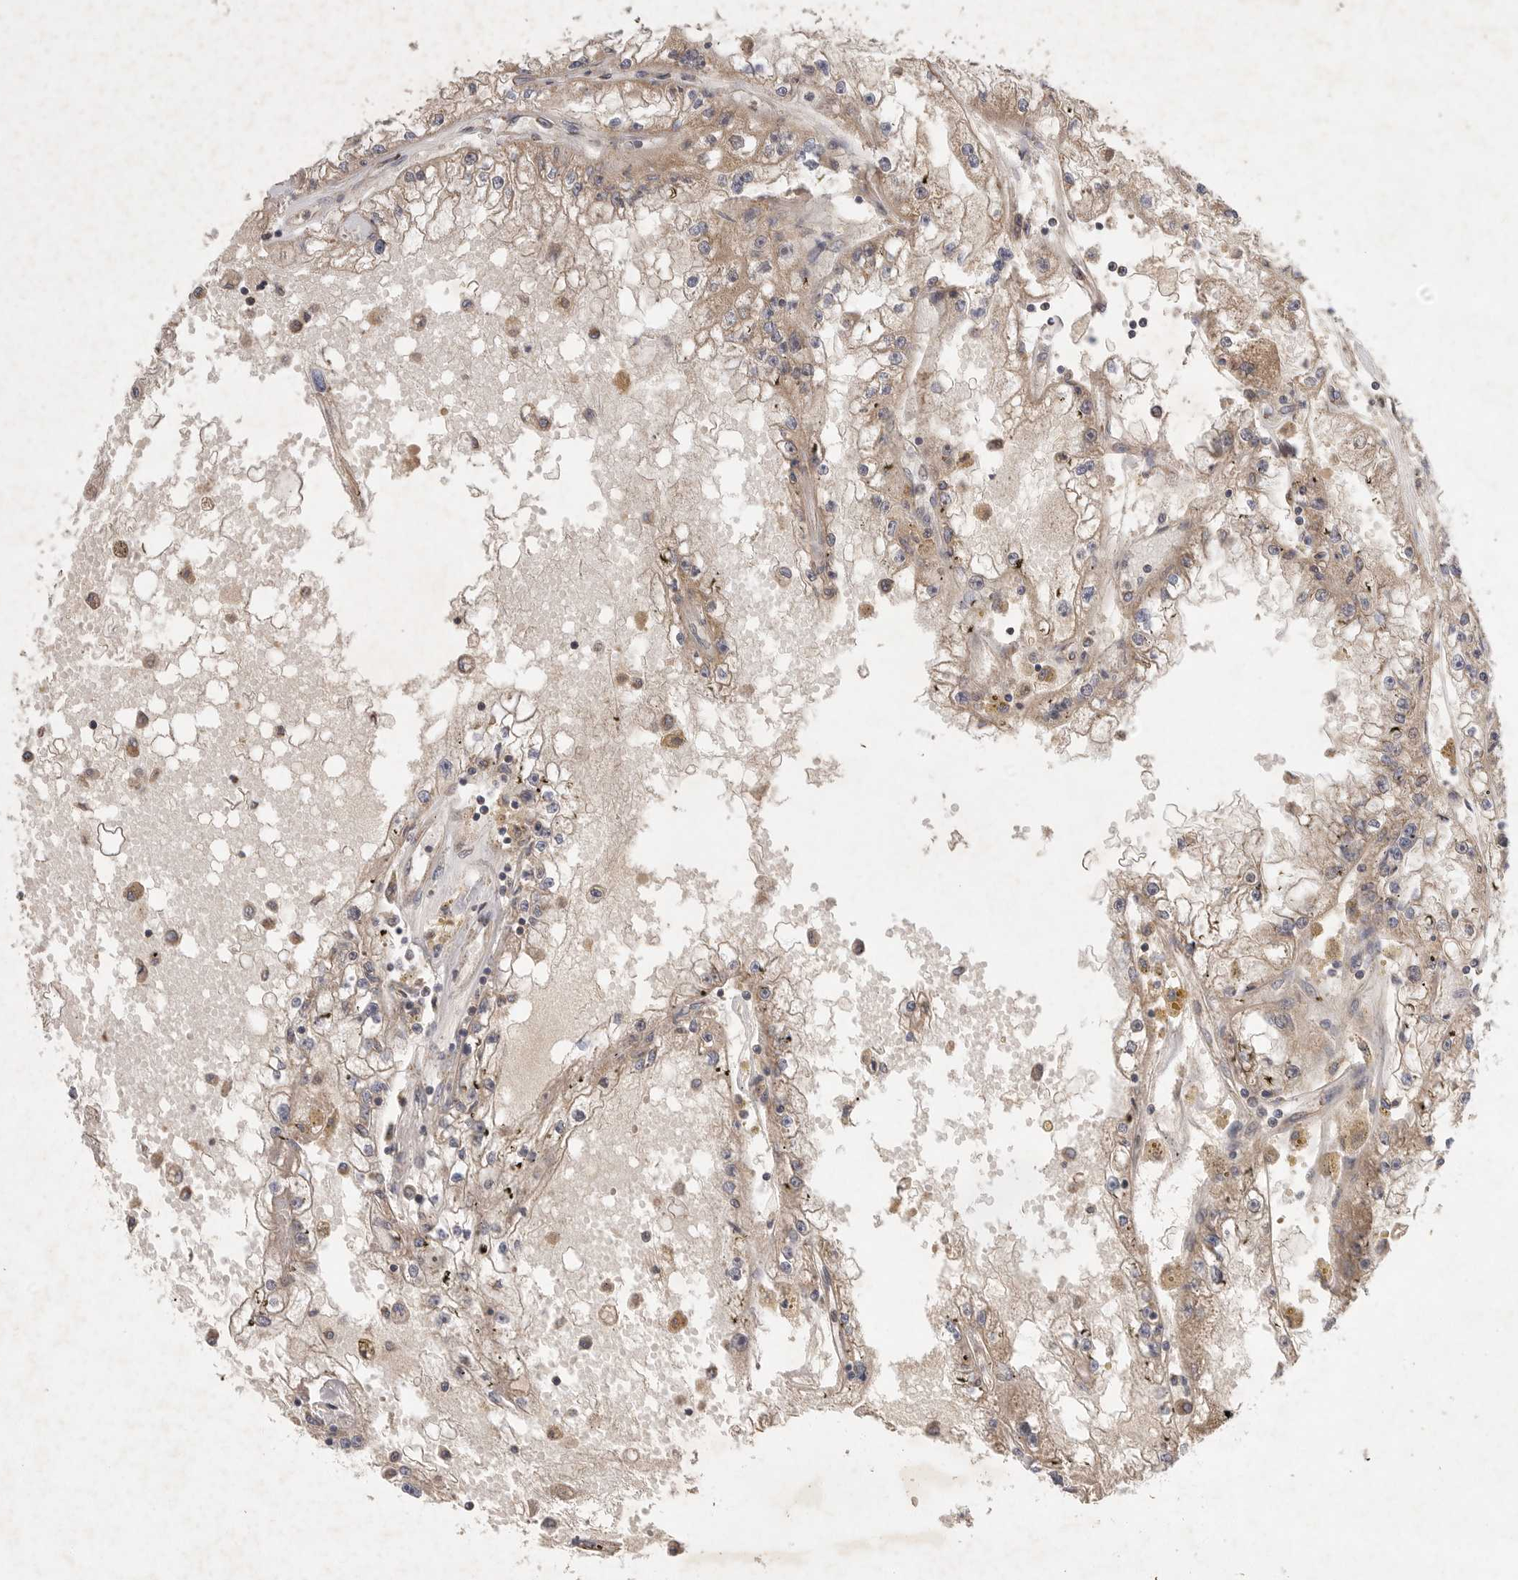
{"staining": {"intensity": "weak", "quantity": "25%-75%", "location": "cytoplasmic/membranous"}, "tissue": "renal cancer", "cell_type": "Tumor cells", "image_type": "cancer", "snomed": [{"axis": "morphology", "description": "Adenocarcinoma, NOS"}, {"axis": "topography", "description": "Kidney"}], "caption": "High-power microscopy captured an immunohistochemistry (IHC) histopathology image of adenocarcinoma (renal), revealing weak cytoplasmic/membranous staining in about 25%-75% of tumor cells. (Stains: DAB (3,3'-diaminobenzidine) in brown, nuclei in blue, Microscopy: brightfield microscopy at high magnification).", "gene": "KIF21B", "patient": {"sex": "male", "age": 56}}